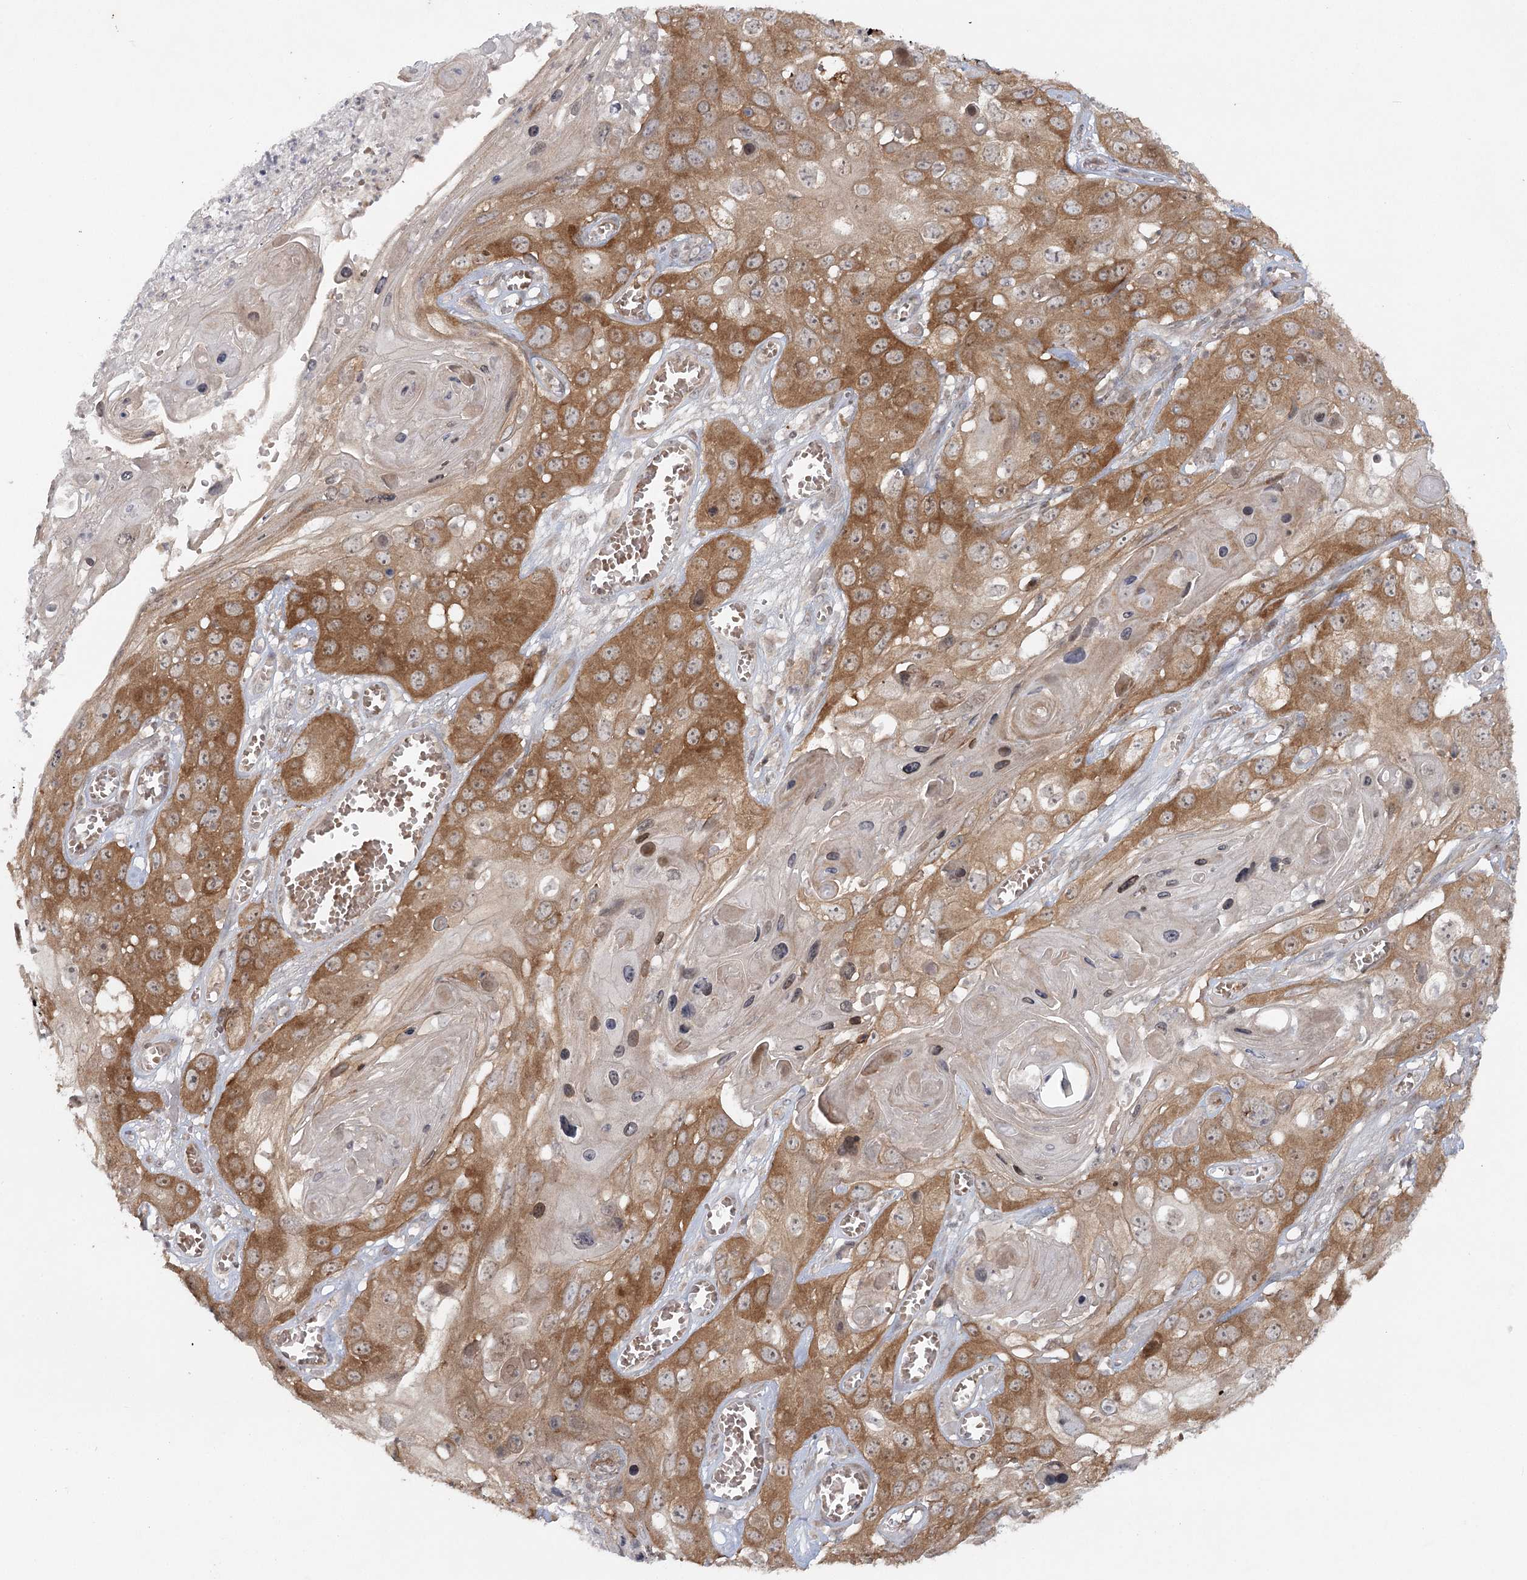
{"staining": {"intensity": "moderate", "quantity": ">75%", "location": "cytoplasmic/membranous"}, "tissue": "skin cancer", "cell_type": "Tumor cells", "image_type": "cancer", "snomed": [{"axis": "morphology", "description": "Squamous cell carcinoma, NOS"}, {"axis": "topography", "description": "Skin"}], "caption": "Squamous cell carcinoma (skin) stained with a brown dye reveals moderate cytoplasmic/membranous positive expression in about >75% of tumor cells.", "gene": "SH2D3A", "patient": {"sex": "male", "age": 55}}